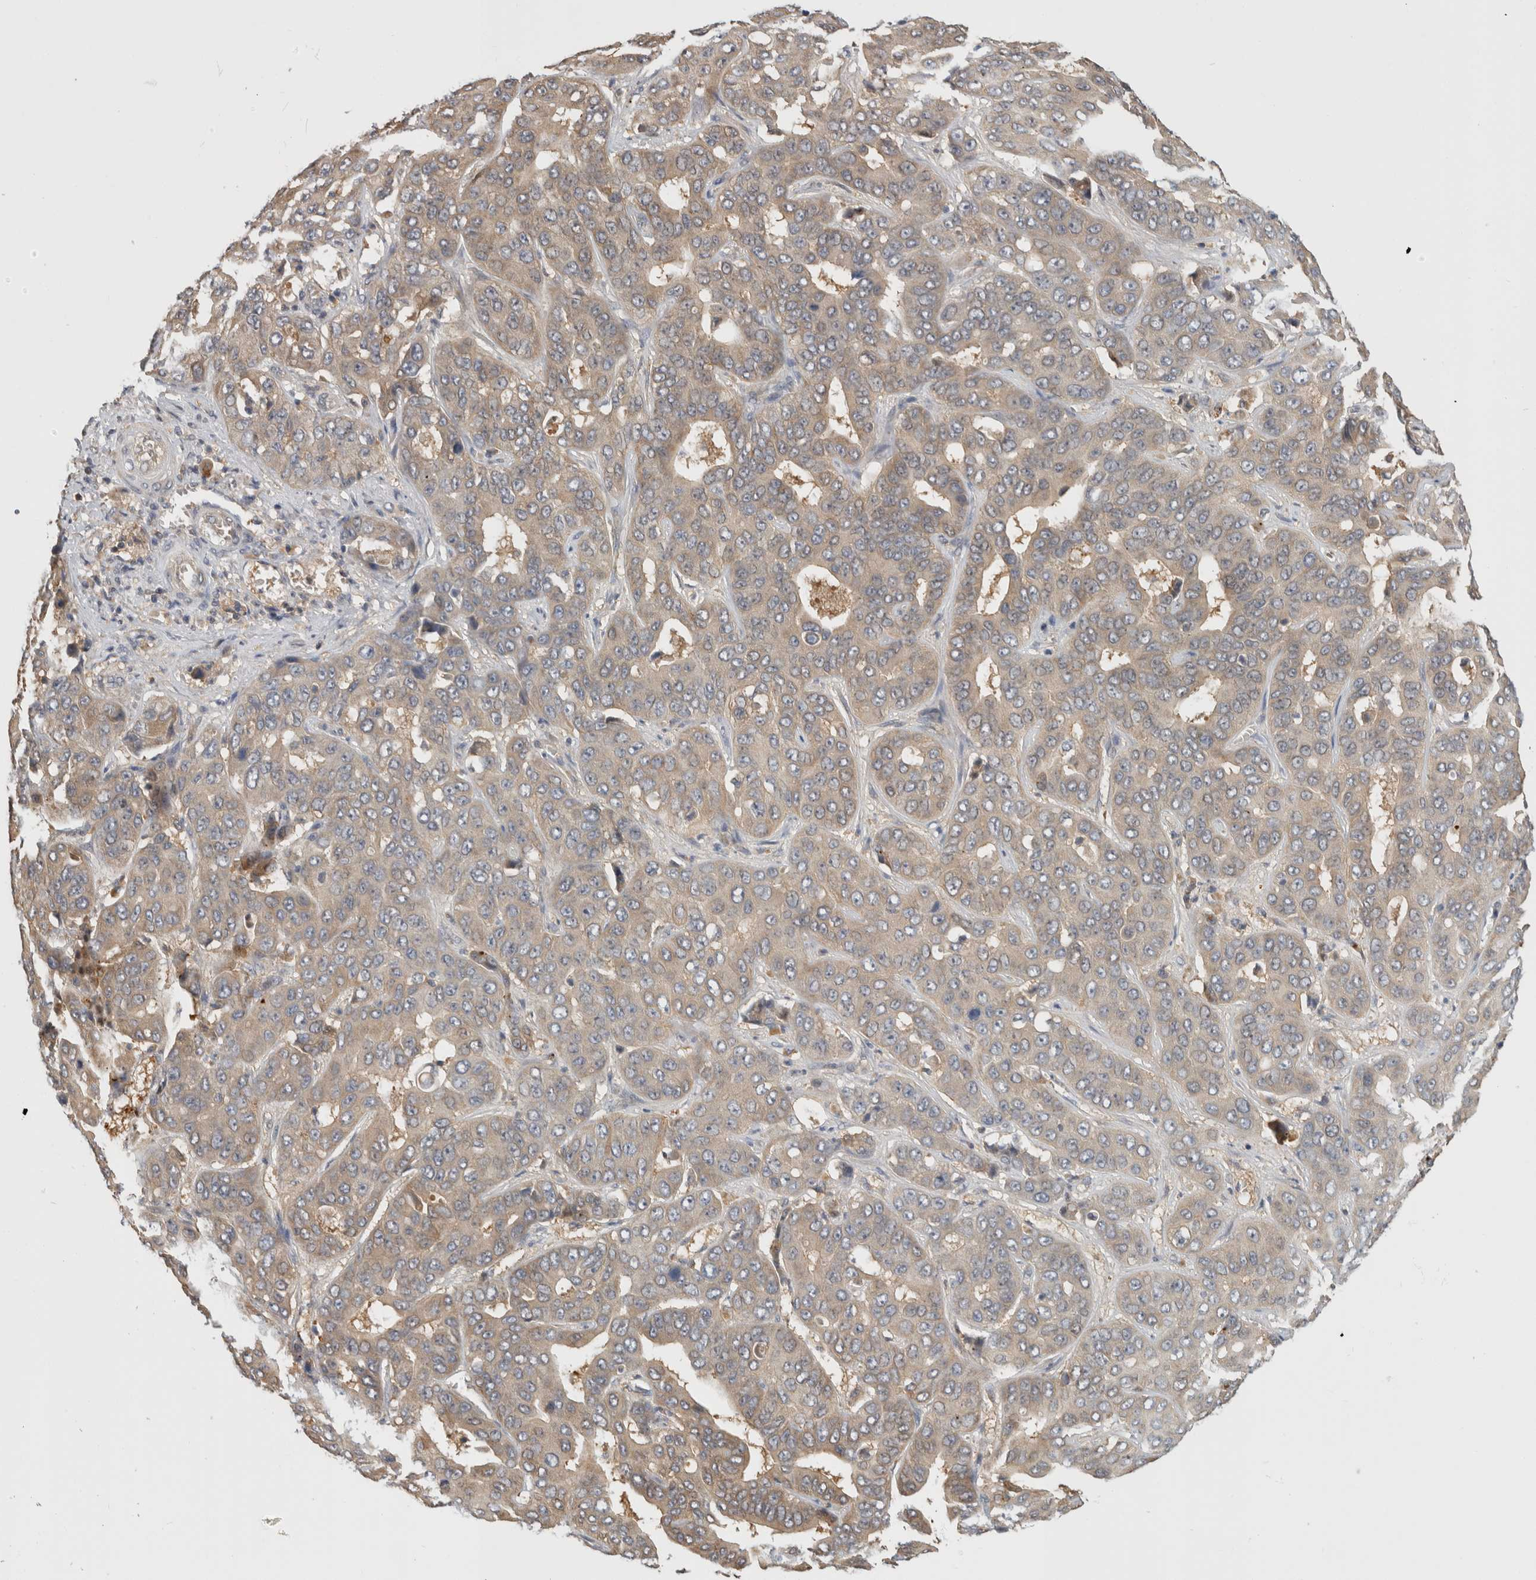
{"staining": {"intensity": "weak", "quantity": "<25%", "location": "cytoplasmic/membranous"}, "tissue": "liver cancer", "cell_type": "Tumor cells", "image_type": "cancer", "snomed": [{"axis": "morphology", "description": "Cholangiocarcinoma"}, {"axis": "topography", "description": "Liver"}], "caption": "Tumor cells show no significant protein staining in liver cancer.", "gene": "PGM1", "patient": {"sex": "female", "age": 52}}